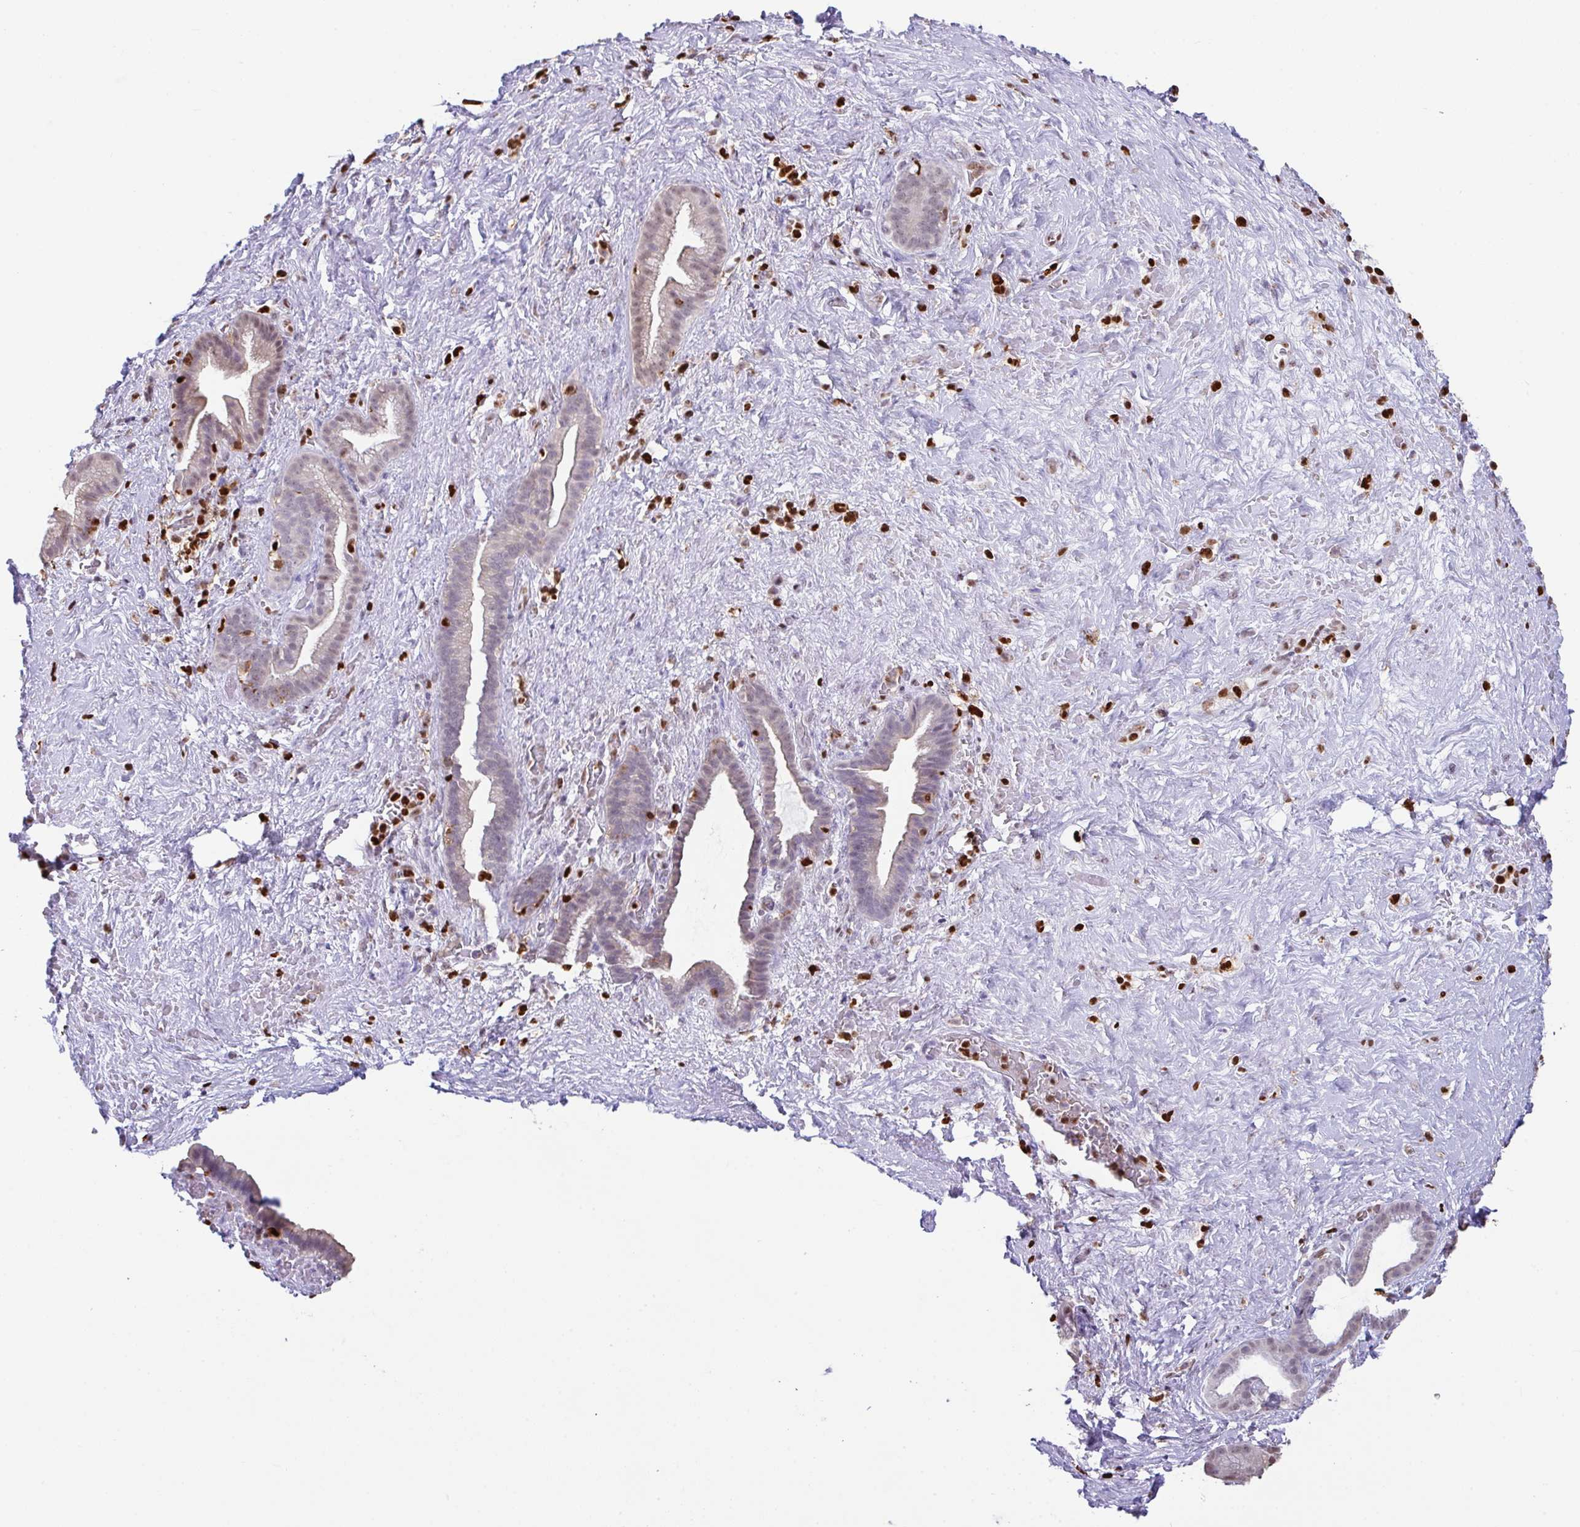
{"staining": {"intensity": "weak", "quantity": "<25%", "location": "nuclear"}, "tissue": "pancreatic cancer", "cell_type": "Tumor cells", "image_type": "cancer", "snomed": [{"axis": "morphology", "description": "Adenocarcinoma, NOS"}, {"axis": "topography", "description": "Pancreas"}], "caption": "There is no significant positivity in tumor cells of pancreatic cancer (adenocarcinoma).", "gene": "BTBD10", "patient": {"sex": "male", "age": 44}}